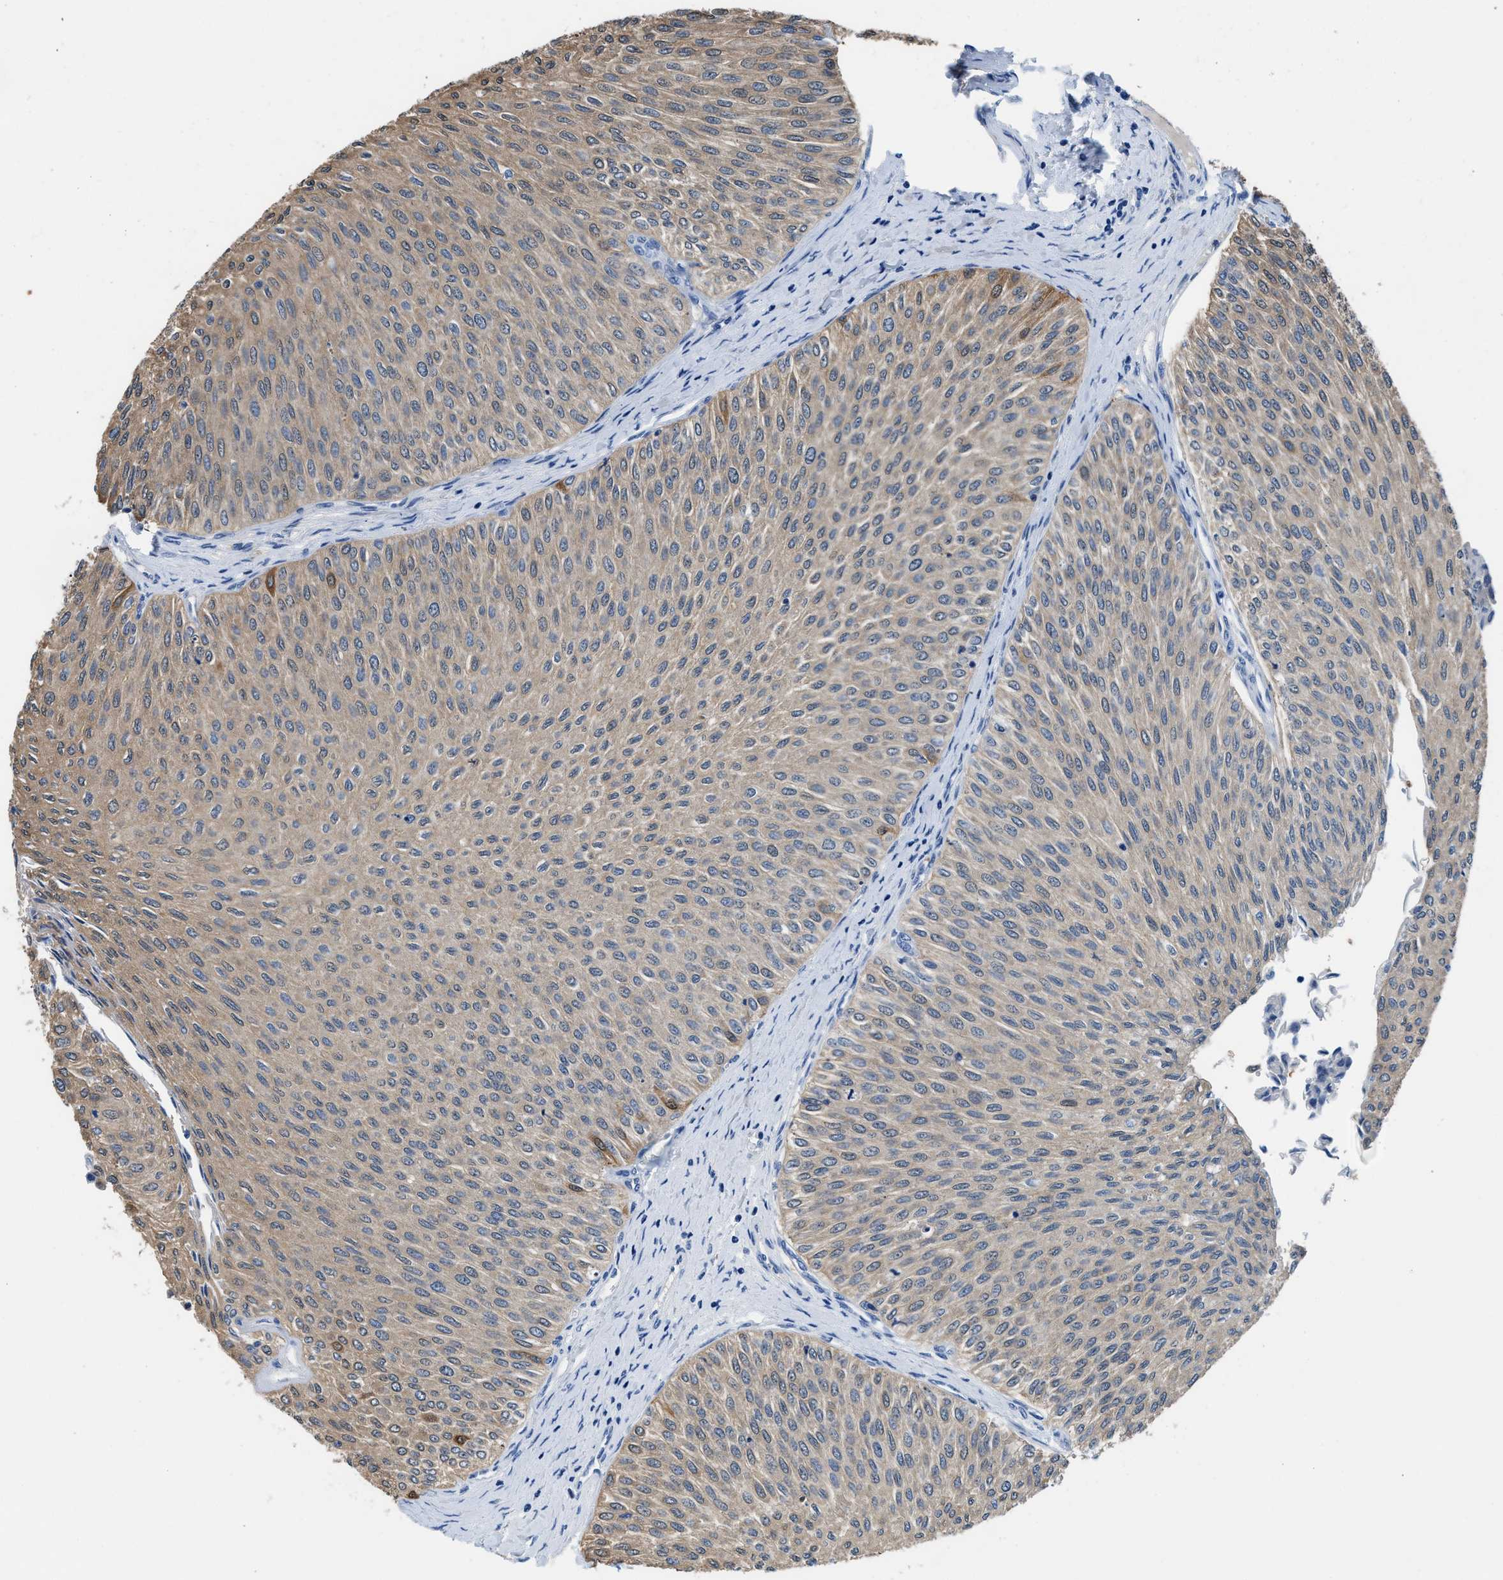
{"staining": {"intensity": "weak", "quantity": ">75%", "location": "cytoplasmic/membranous"}, "tissue": "urothelial cancer", "cell_type": "Tumor cells", "image_type": "cancer", "snomed": [{"axis": "morphology", "description": "Urothelial carcinoma, Low grade"}, {"axis": "topography", "description": "Urinary bladder"}], "caption": "Protein expression analysis of human low-grade urothelial carcinoma reveals weak cytoplasmic/membranous positivity in about >75% of tumor cells.", "gene": "FADS6", "patient": {"sex": "male", "age": 78}}